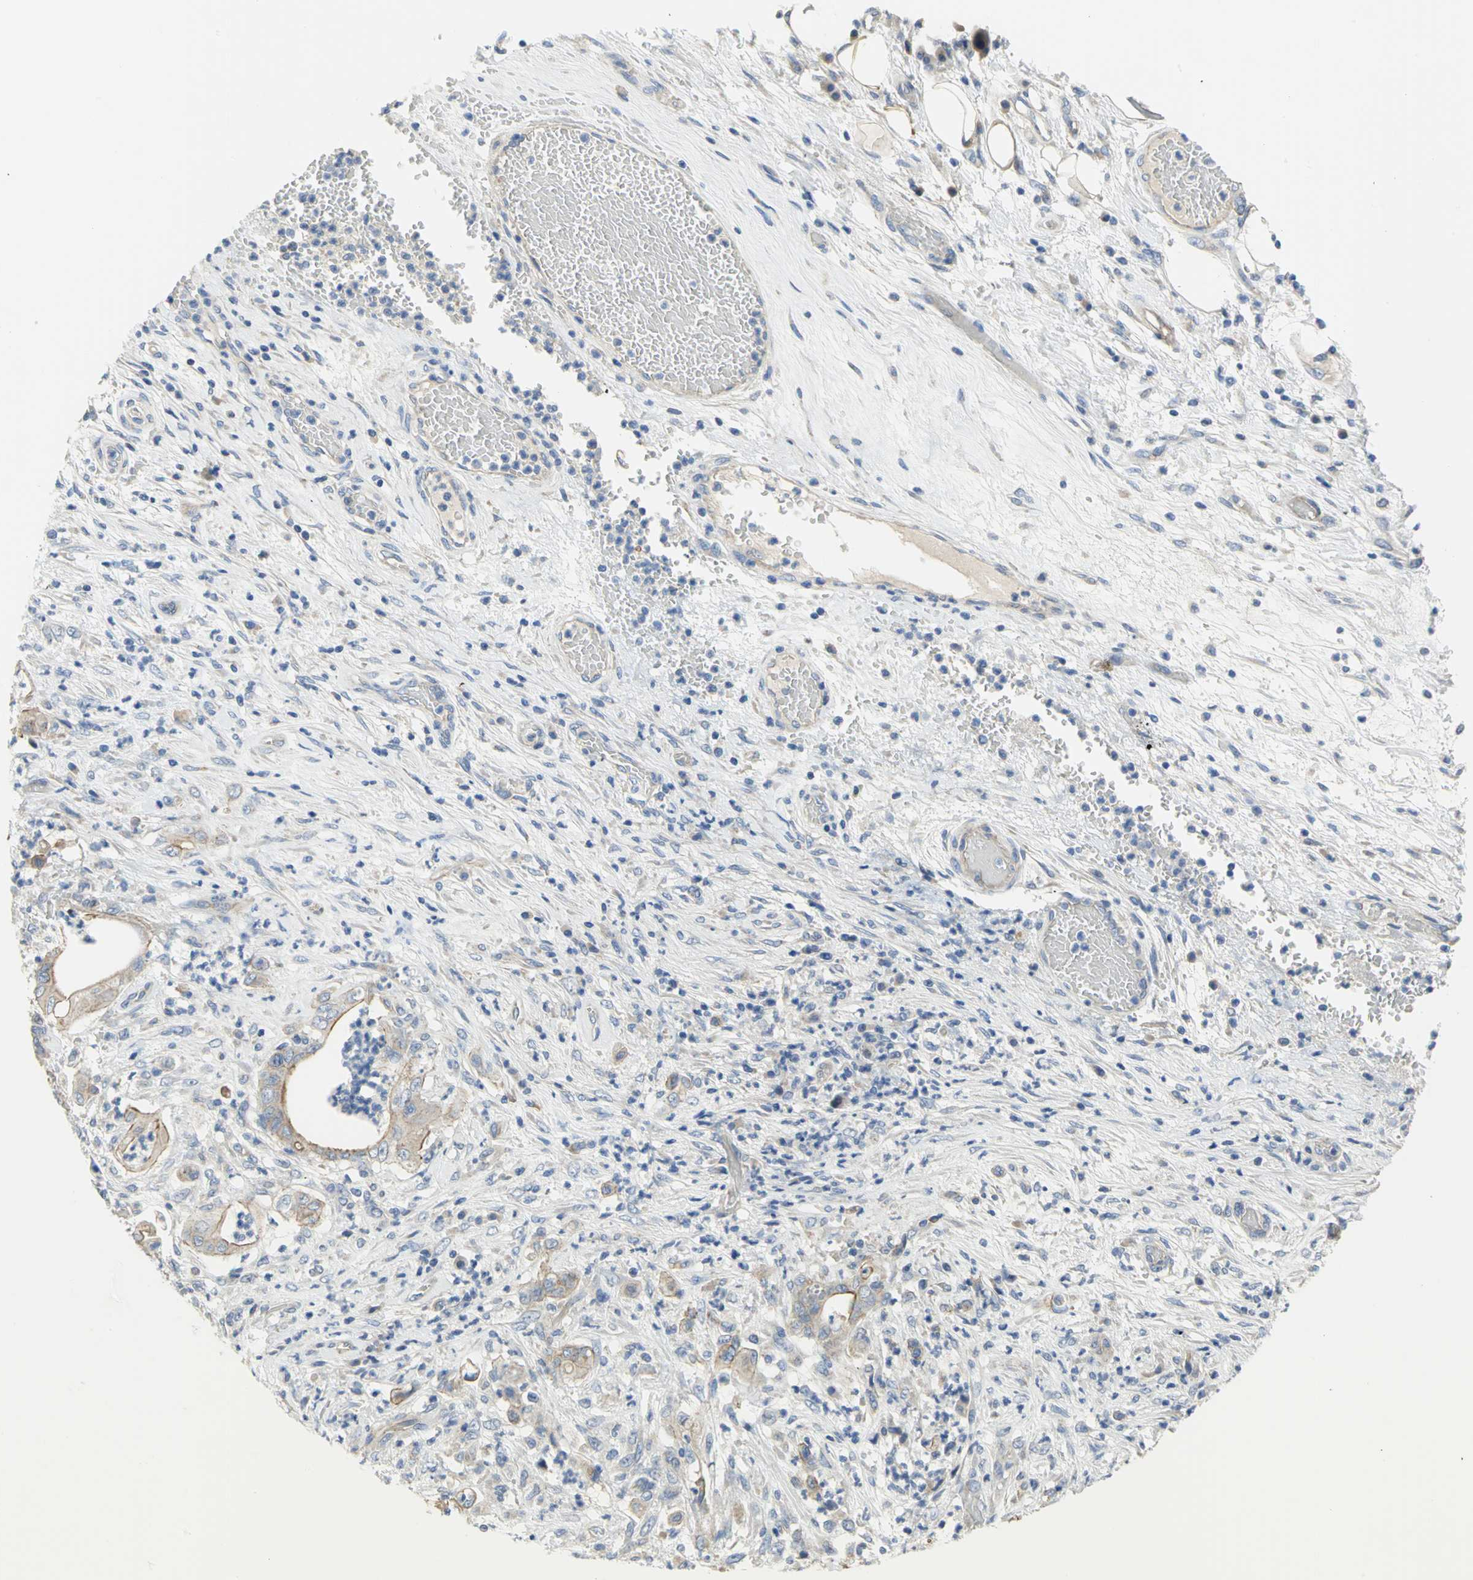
{"staining": {"intensity": "moderate", "quantity": "25%-75%", "location": "cytoplasmic/membranous"}, "tissue": "stomach cancer", "cell_type": "Tumor cells", "image_type": "cancer", "snomed": [{"axis": "morphology", "description": "Adenocarcinoma, NOS"}, {"axis": "topography", "description": "Stomach"}], "caption": "Immunohistochemistry photomicrograph of neoplastic tissue: human stomach cancer stained using immunohistochemistry exhibits medium levels of moderate protein expression localized specifically in the cytoplasmic/membranous of tumor cells, appearing as a cytoplasmic/membranous brown color.", "gene": "HTR1F", "patient": {"sex": "female", "age": 73}}